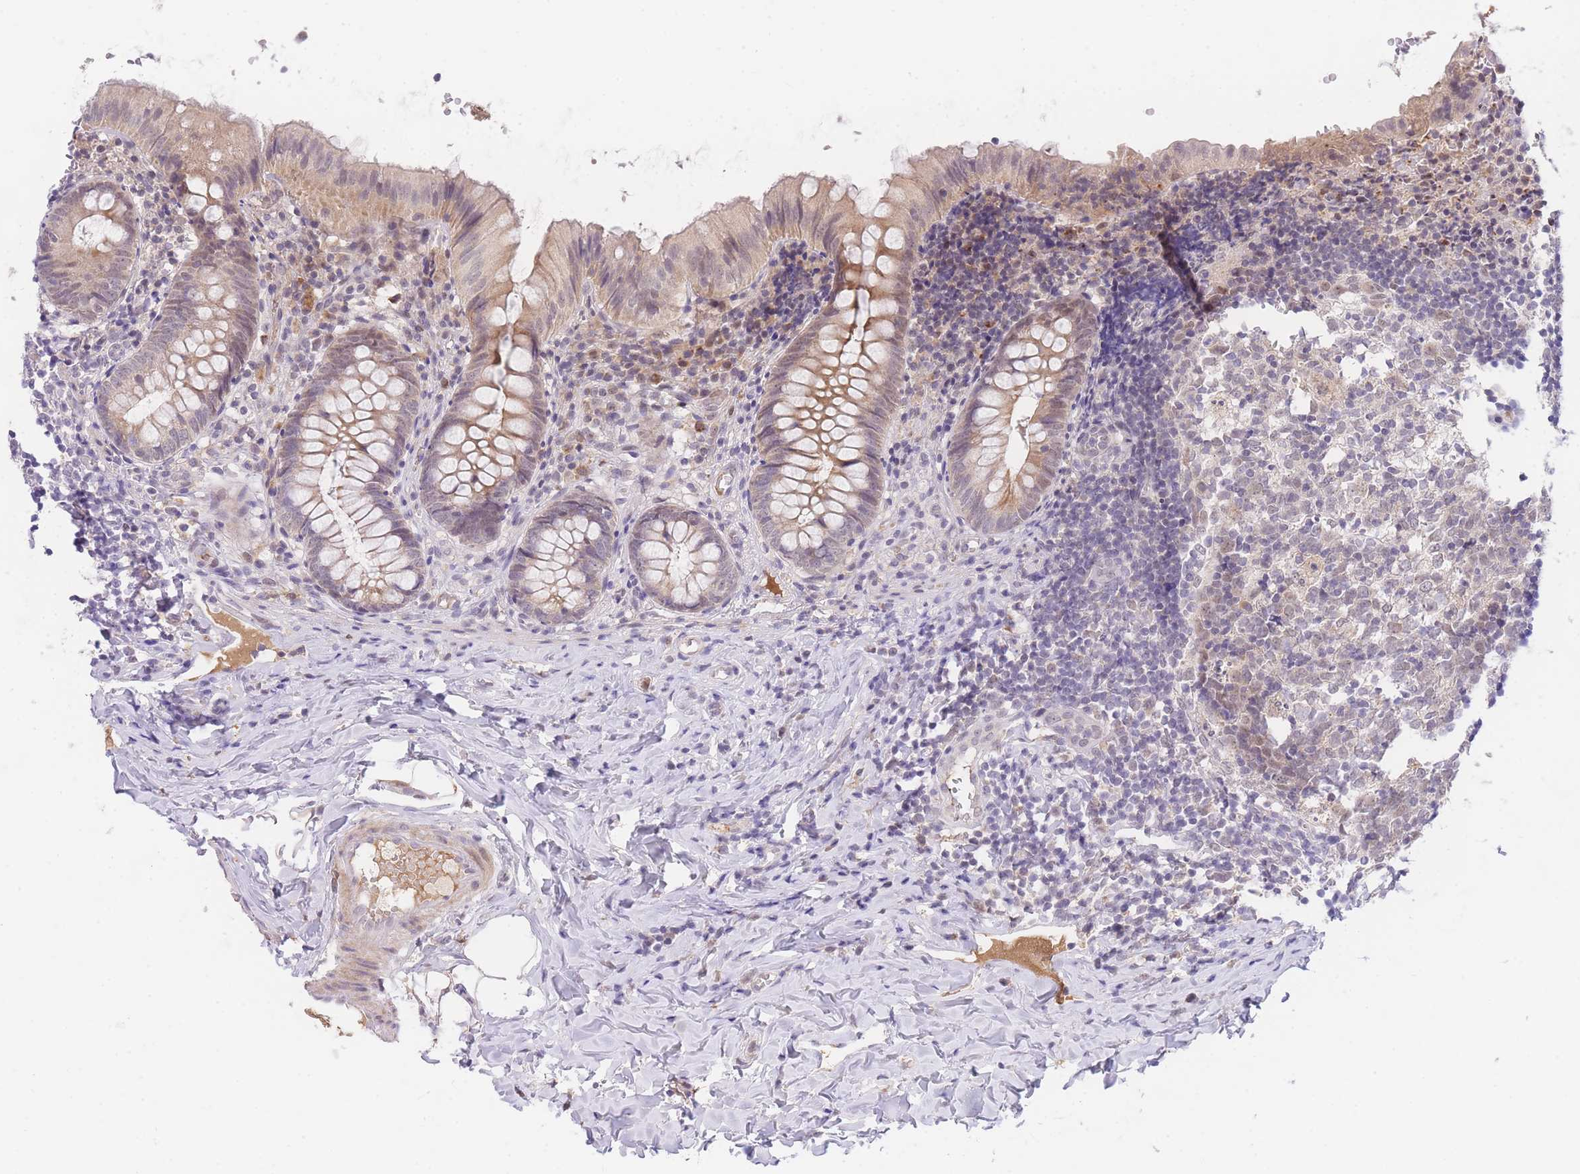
{"staining": {"intensity": "weak", "quantity": ">75%", "location": "cytoplasmic/membranous"}, "tissue": "appendix", "cell_type": "Glandular cells", "image_type": "normal", "snomed": [{"axis": "morphology", "description": "Normal tissue, NOS"}, {"axis": "topography", "description": "Appendix"}], "caption": "Glandular cells demonstrate low levels of weak cytoplasmic/membranous staining in approximately >75% of cells in benign appendix. (DAB (3,3'-diaminobenzidine) IHC with brightfield microscopy, high magnification).", "gene": "SLC25A33", "patient": {"sex": "male", "age": 8}}